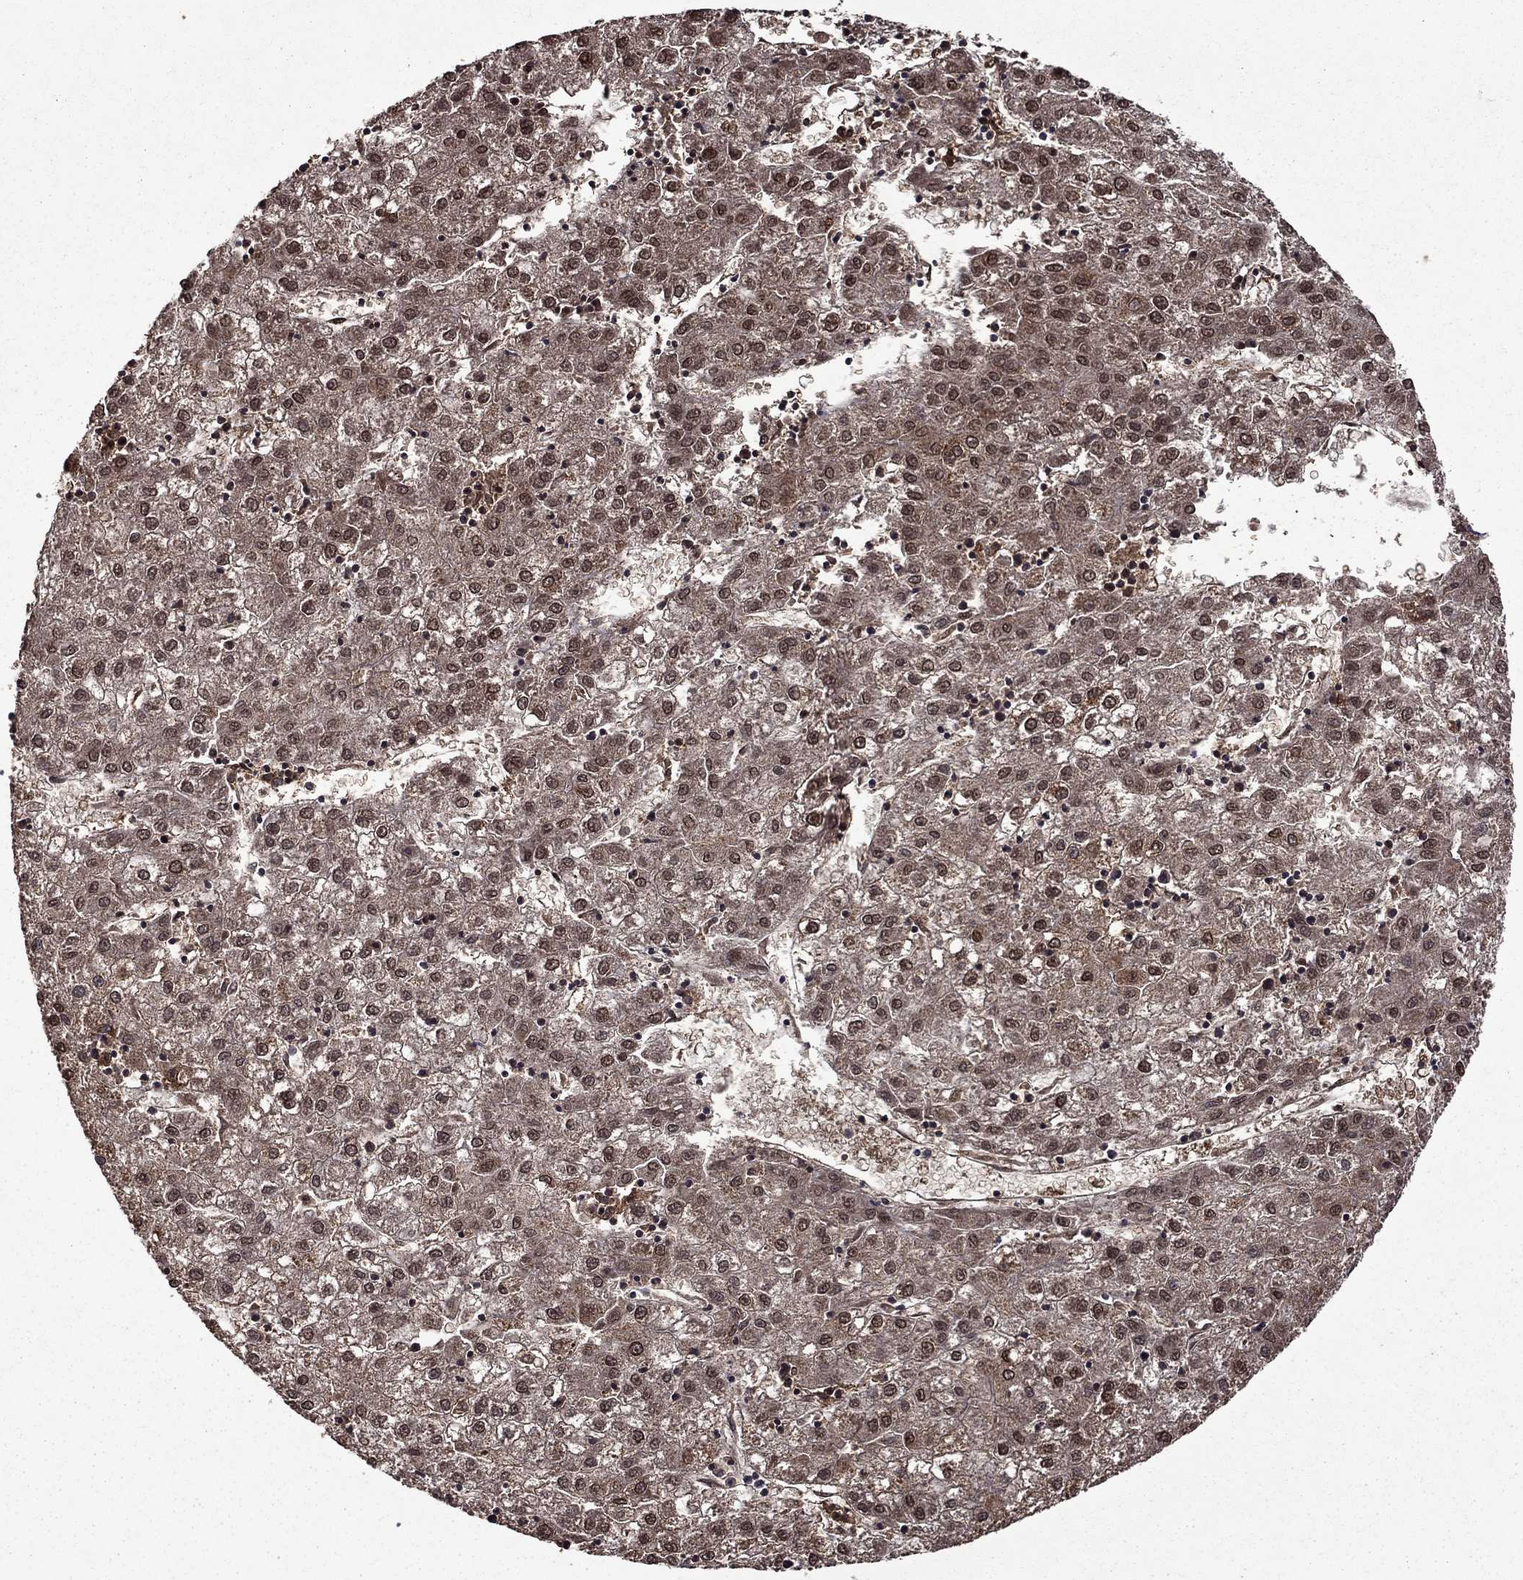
{"staining": {"intensity": "moderate", "quantity": ">75%", "location": "cytoplasmic/membranous,nuclear"}, "tissue": "liver cancer", "cell_type": "Tumor cells", "image_type": "cancer", "snomed": [{"axis": "morphology", "description": "Carcinoma, Hepatocellular, NOS"}, {"axis": "topography", "description": "Liver"}], "caption": "Approximately >75% of tumor cells in liver hepatocellular carcinoma display moderate cytoplasmic/membranous and nuclear protein positivity as visualized by brown immunohistochemical staining.", "gene": "ITM2B", "patient": {"sex": "male", "age": 72}}